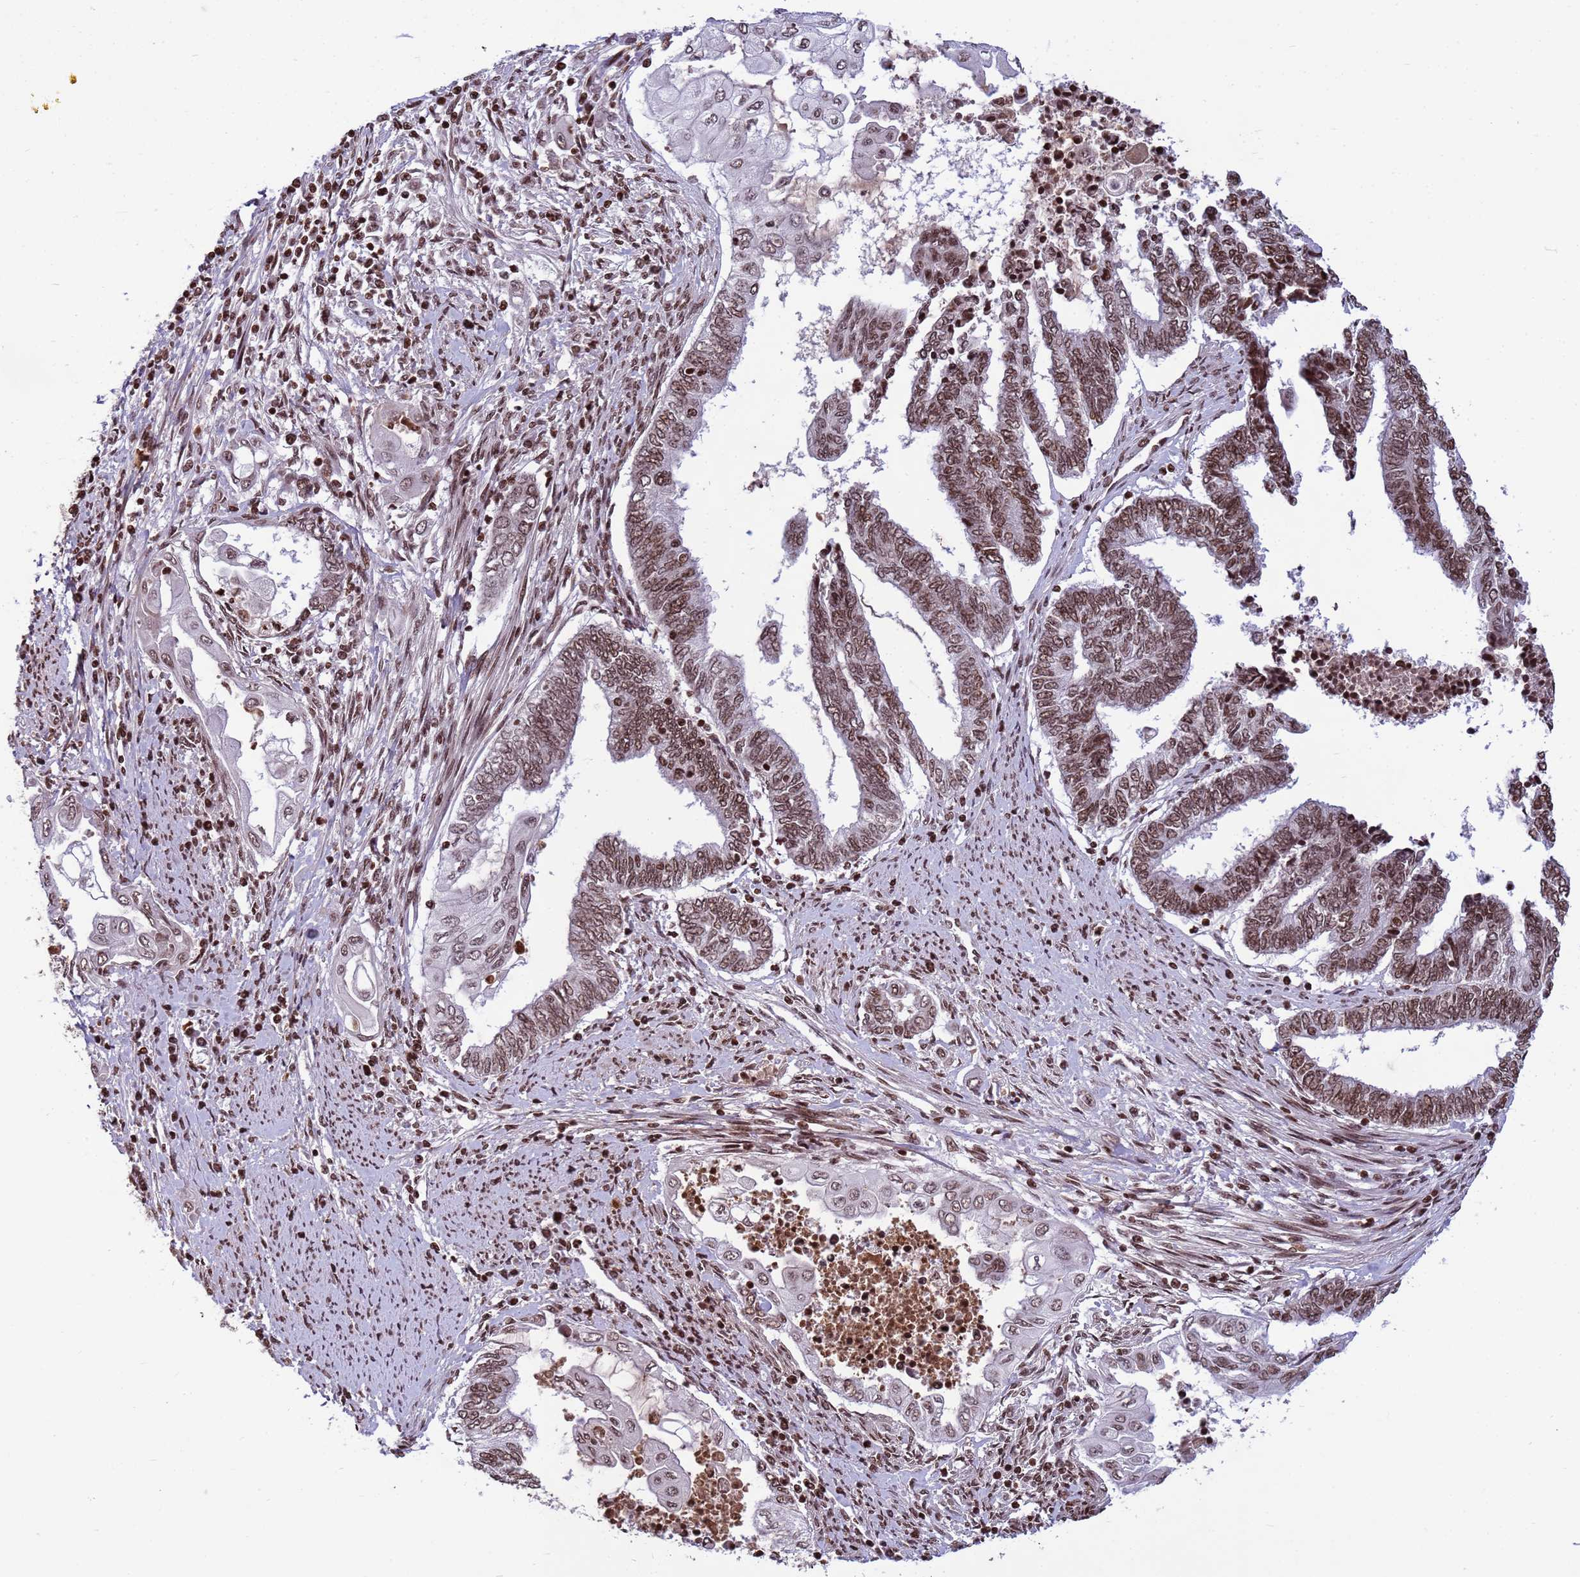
{"staining": {"intensity": "moderate", "quantity": ">75%", "location": "nuclear"}, "tissue": "endometrial cancer", "cell_type": "Tumor cells", "image_type": "cancer", "snomed": [{"axis": "morphology", "description": "Adenocarcinoma, NOS"}, {"axis": "topography", "description": "Uterus"}, {"axis": "topography", "description": "Endometrium"}], "caption": "Approximately >75% of tumor cells in human endometrial adenocarcinoma display moderate nuclear protein positivity as visualized by brown immunohistochemical staining.", "gene": "H3-3B", "patient": {"sex": "female", "age": 70}}